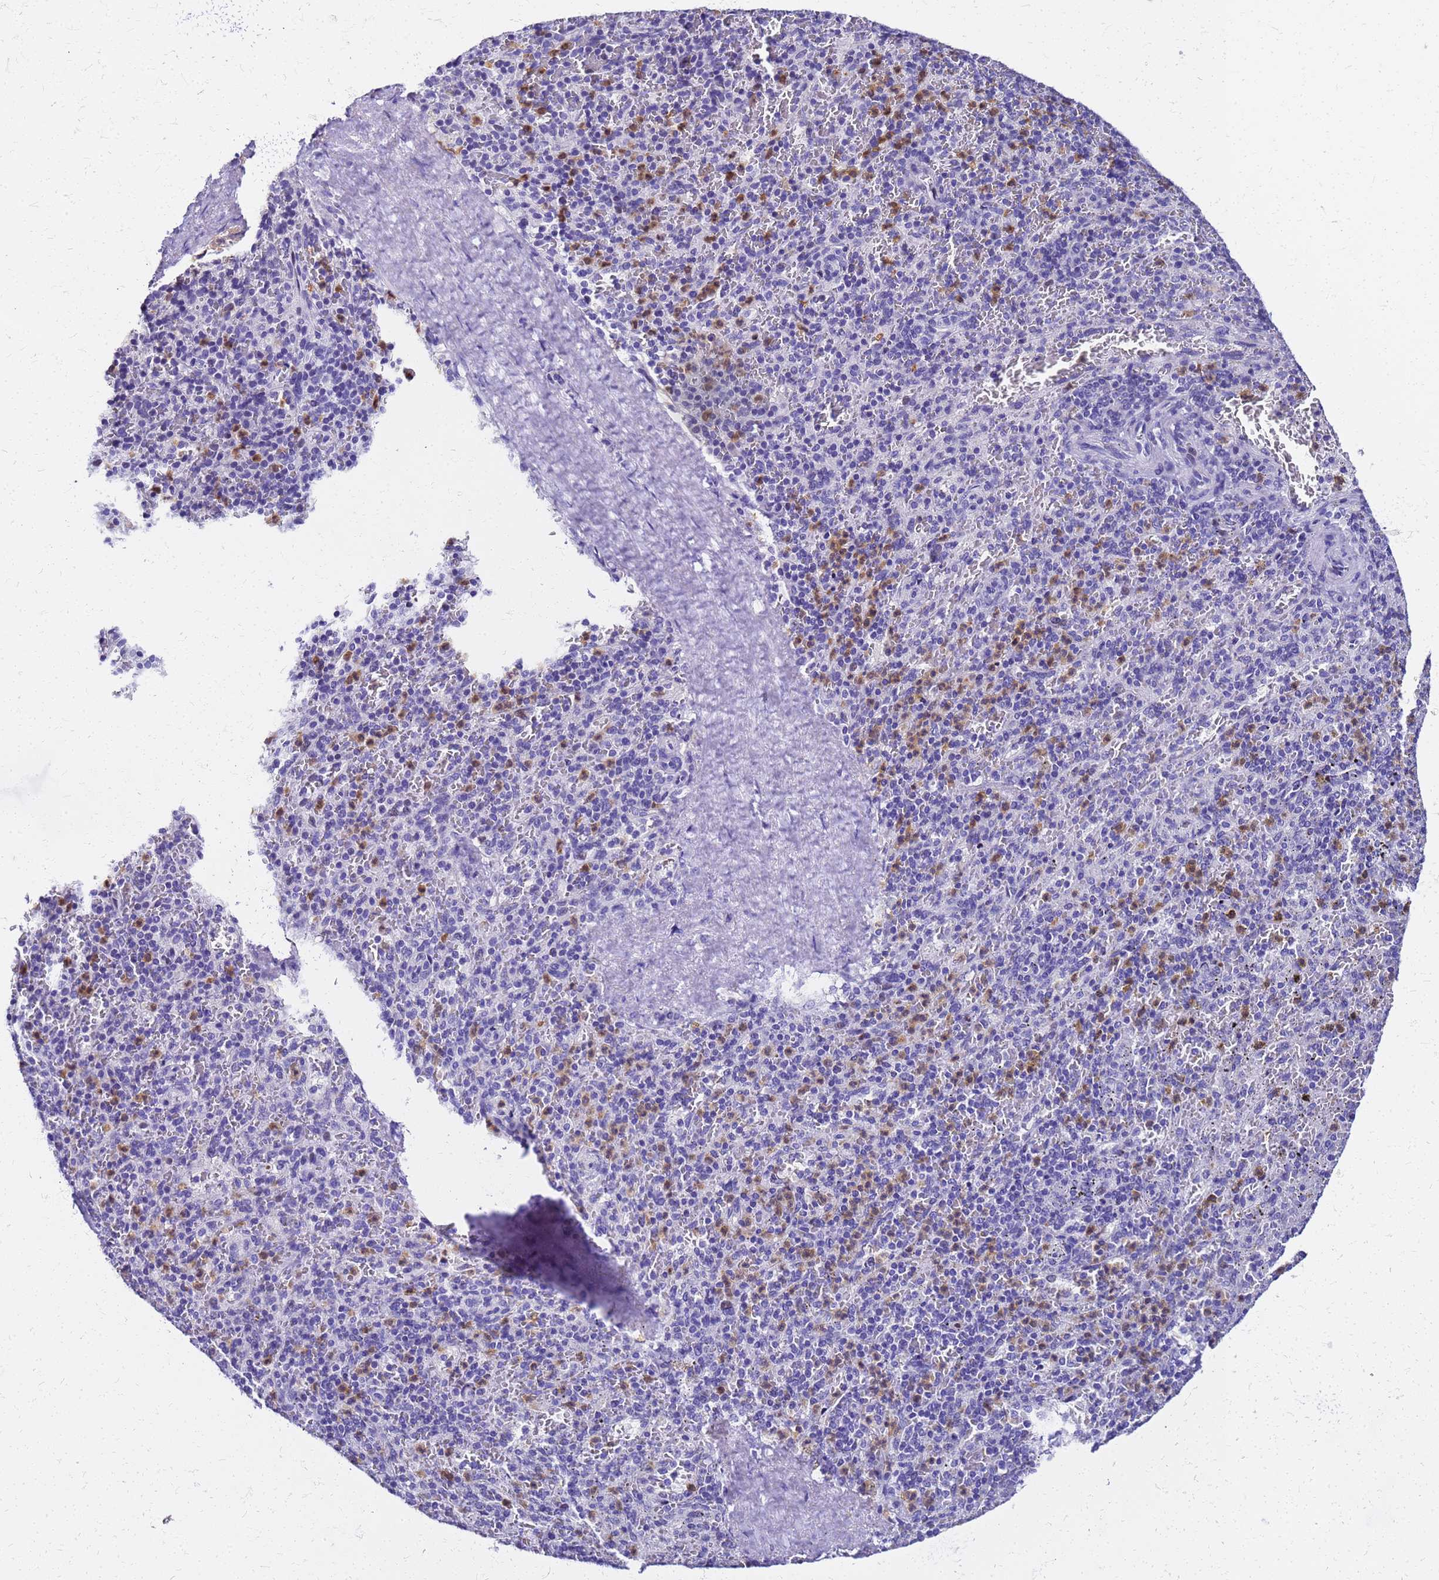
{"staining": {"intensity": "moderate", "quantity": "<25%", "location": "cytoplasmic/membranous"}, "tissue": "spleen", "cell_type": "Cells in red pulp", "image_type": "normal", "snomed": [{"axis": "morphology", "description": "Normal tissue, NOS"}, {"axis": "topography", "description": "Spleen"}], "caption": "Immunohistochemical staining of normal human spleen reveals low levels of moderate cytoplasmic/membranous expression in approximately <25% of cells in red pulp. Immunohistochemistry (ihc) stains the protein in brown and the nuclei are stained blue.", "gene": "SMIM21", "patient": {"sex": "male", "age": 82}}